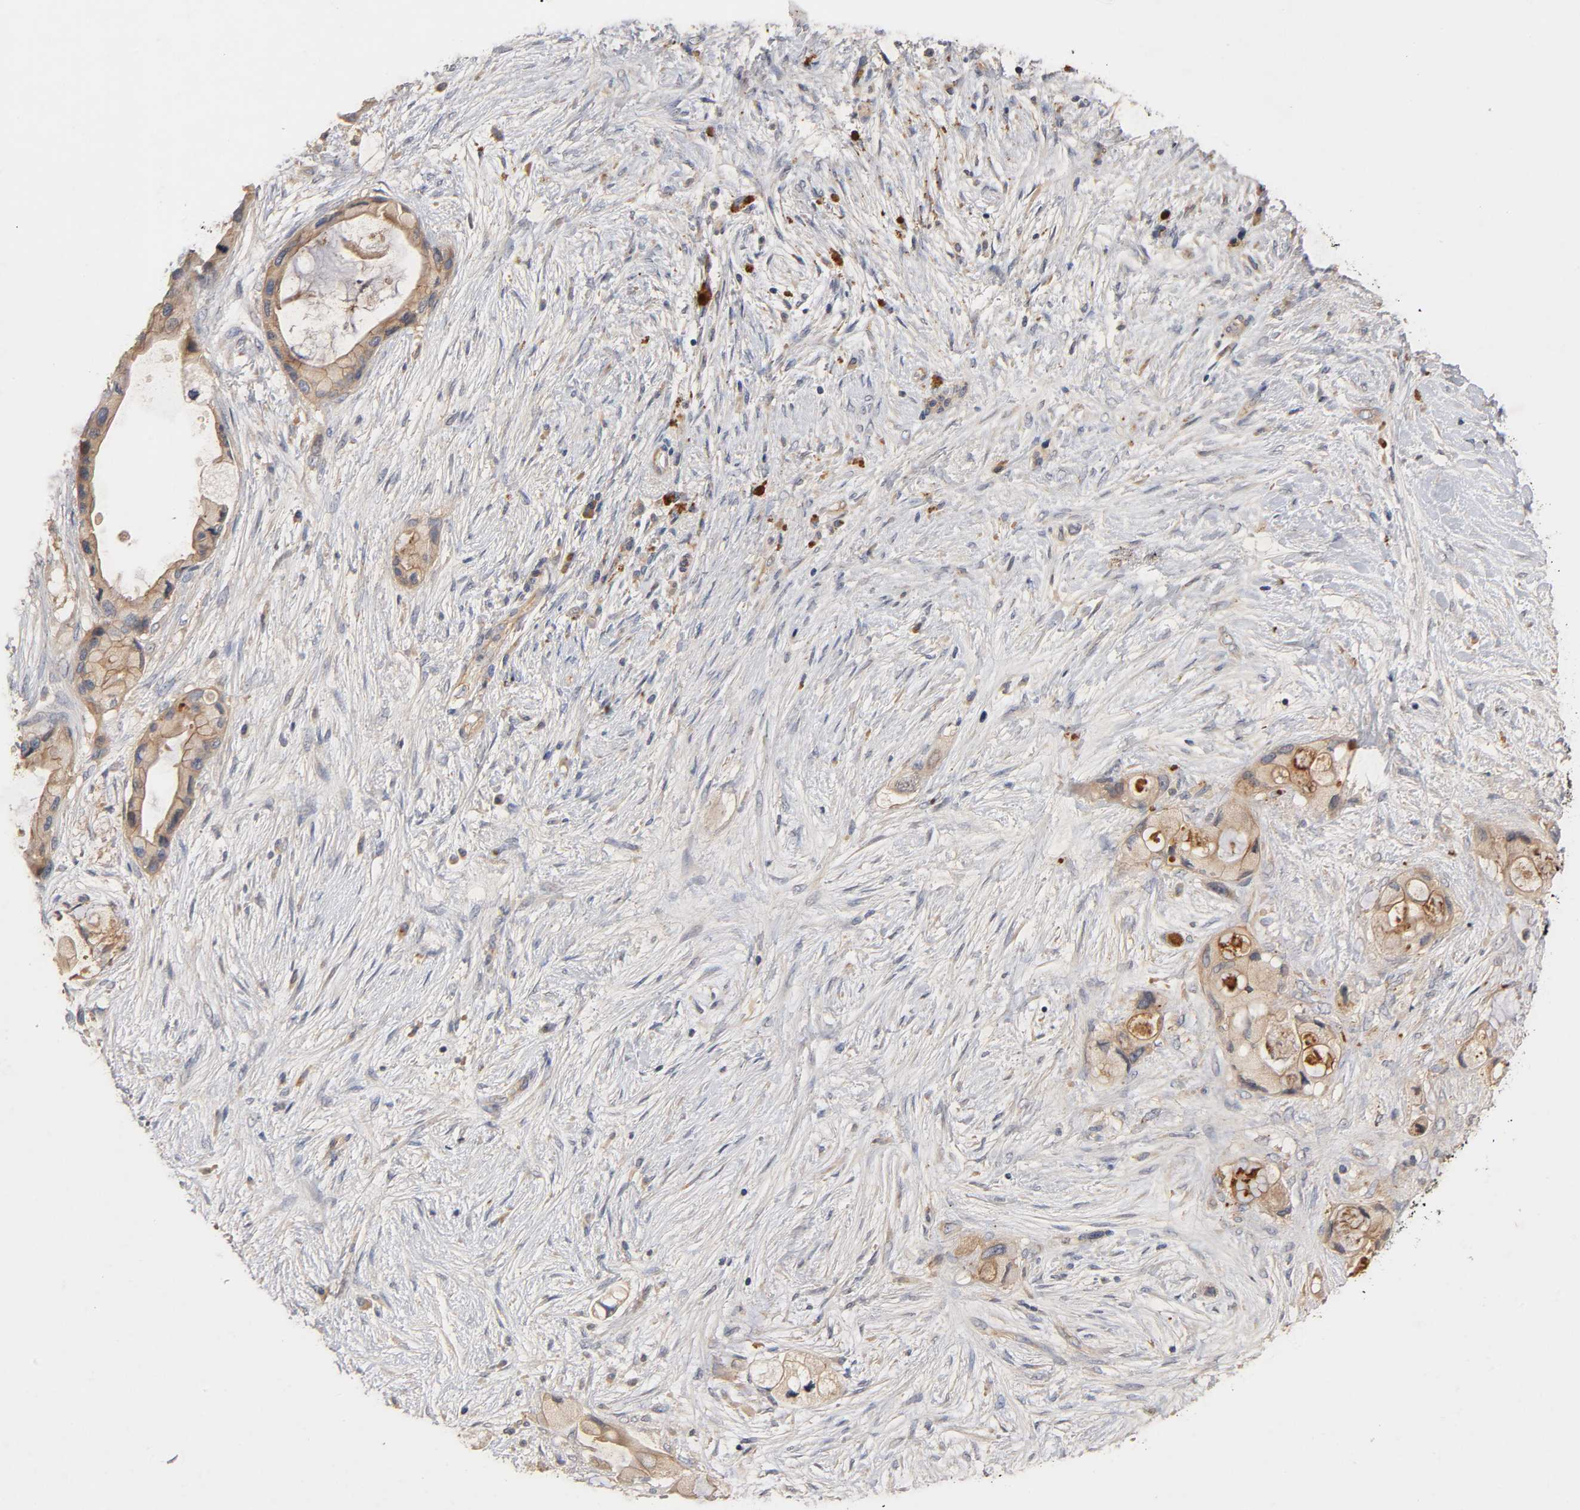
{"staining": {"intensity": "moderate", "quantity": ">75%", "location": "cytoplasmic/membranous"}, "tissue": "pancreatic cancer", "cell_type": "Tumor cells", "image_type": "cancer", "snomed": [{"axis": "morphology", "description": "Adenocarcinoma, NOS"}, {"axis": "topography", "description": "Pancreas"}], "caption": "IHC staining of pancreatic cancer (adenocarcinoma), which demonstrates medium levels of moderate cytoplasmic/membranous expression in approximately >75% of tumor cells indicating moderate cytoplasmic/membranous protein staining. The staining was performed using DAB (3,3'-diaminobenzidine) (brown) for protein detection and nuclei were counterstained in hematoxylin (blue).", "gene": "PDZD11", "patient": {"sex": "female", "age": 59}}